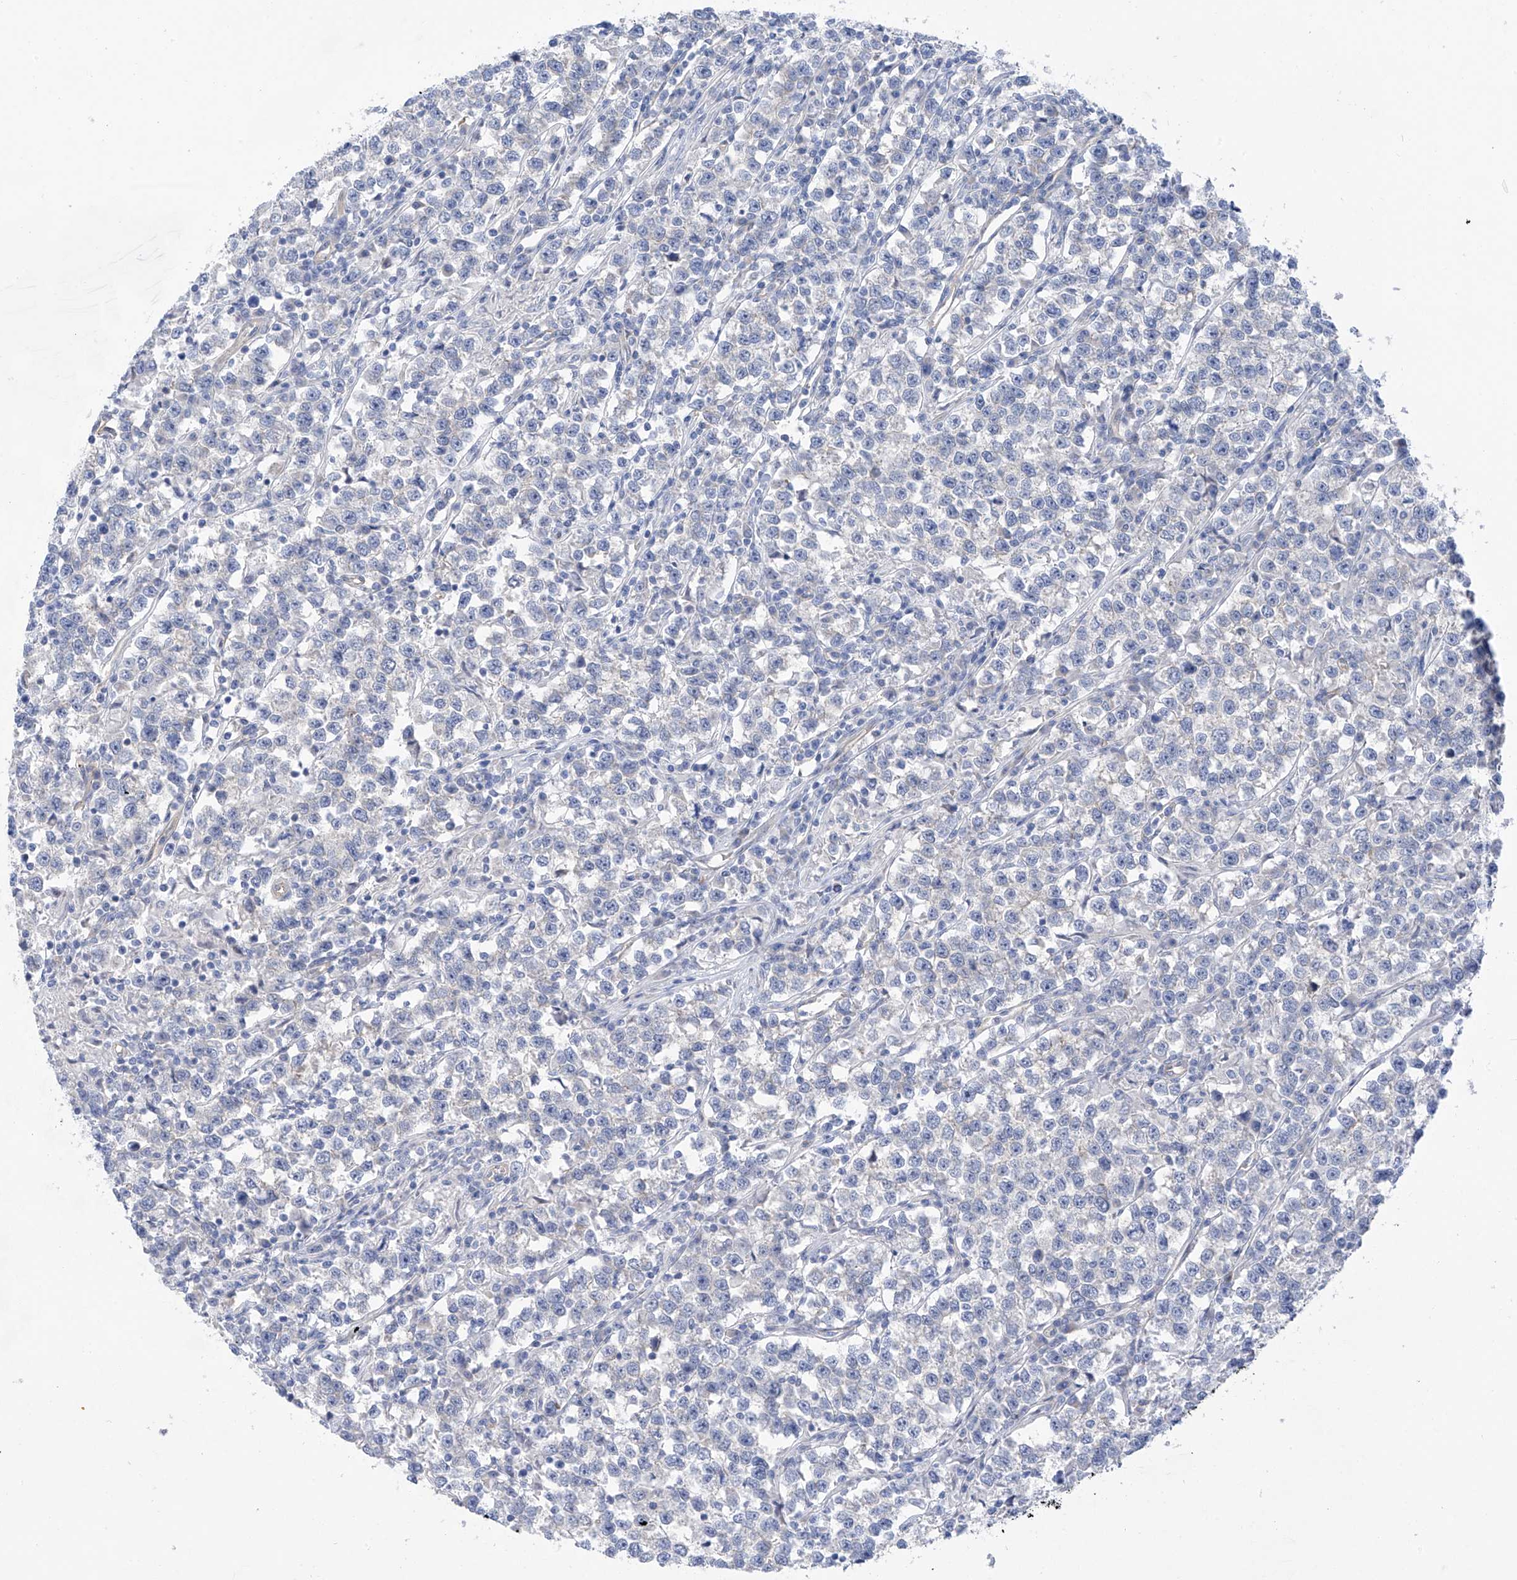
{"staining": {"intensity": "negative", "quantity": "none", "location": "none"}, "tissue": "testis cancer", "cell_type": "Tumor cells", "image_type": "cancer", "snomed": [{"axis": "morphology", "description": "Normal tissue, NOS"}, {"axis": "morphology", "description": "Seminoma, NOS"}, {"axis": "topography", "description": "Testis"}], "caption": "IHC photomicrograph of testis cancer stained for a protein (brown), which exhibits no positivity in tumor cells. The staining was performed using DAB (3,3'-diaminobenzidine) to visualize the protein expression in brown, while the nuclei were stained in blue with hematoxylin (Magnification: 20x).", "gene": "PIK3C2B", "patient": {"sex": "male", "age": 43}}